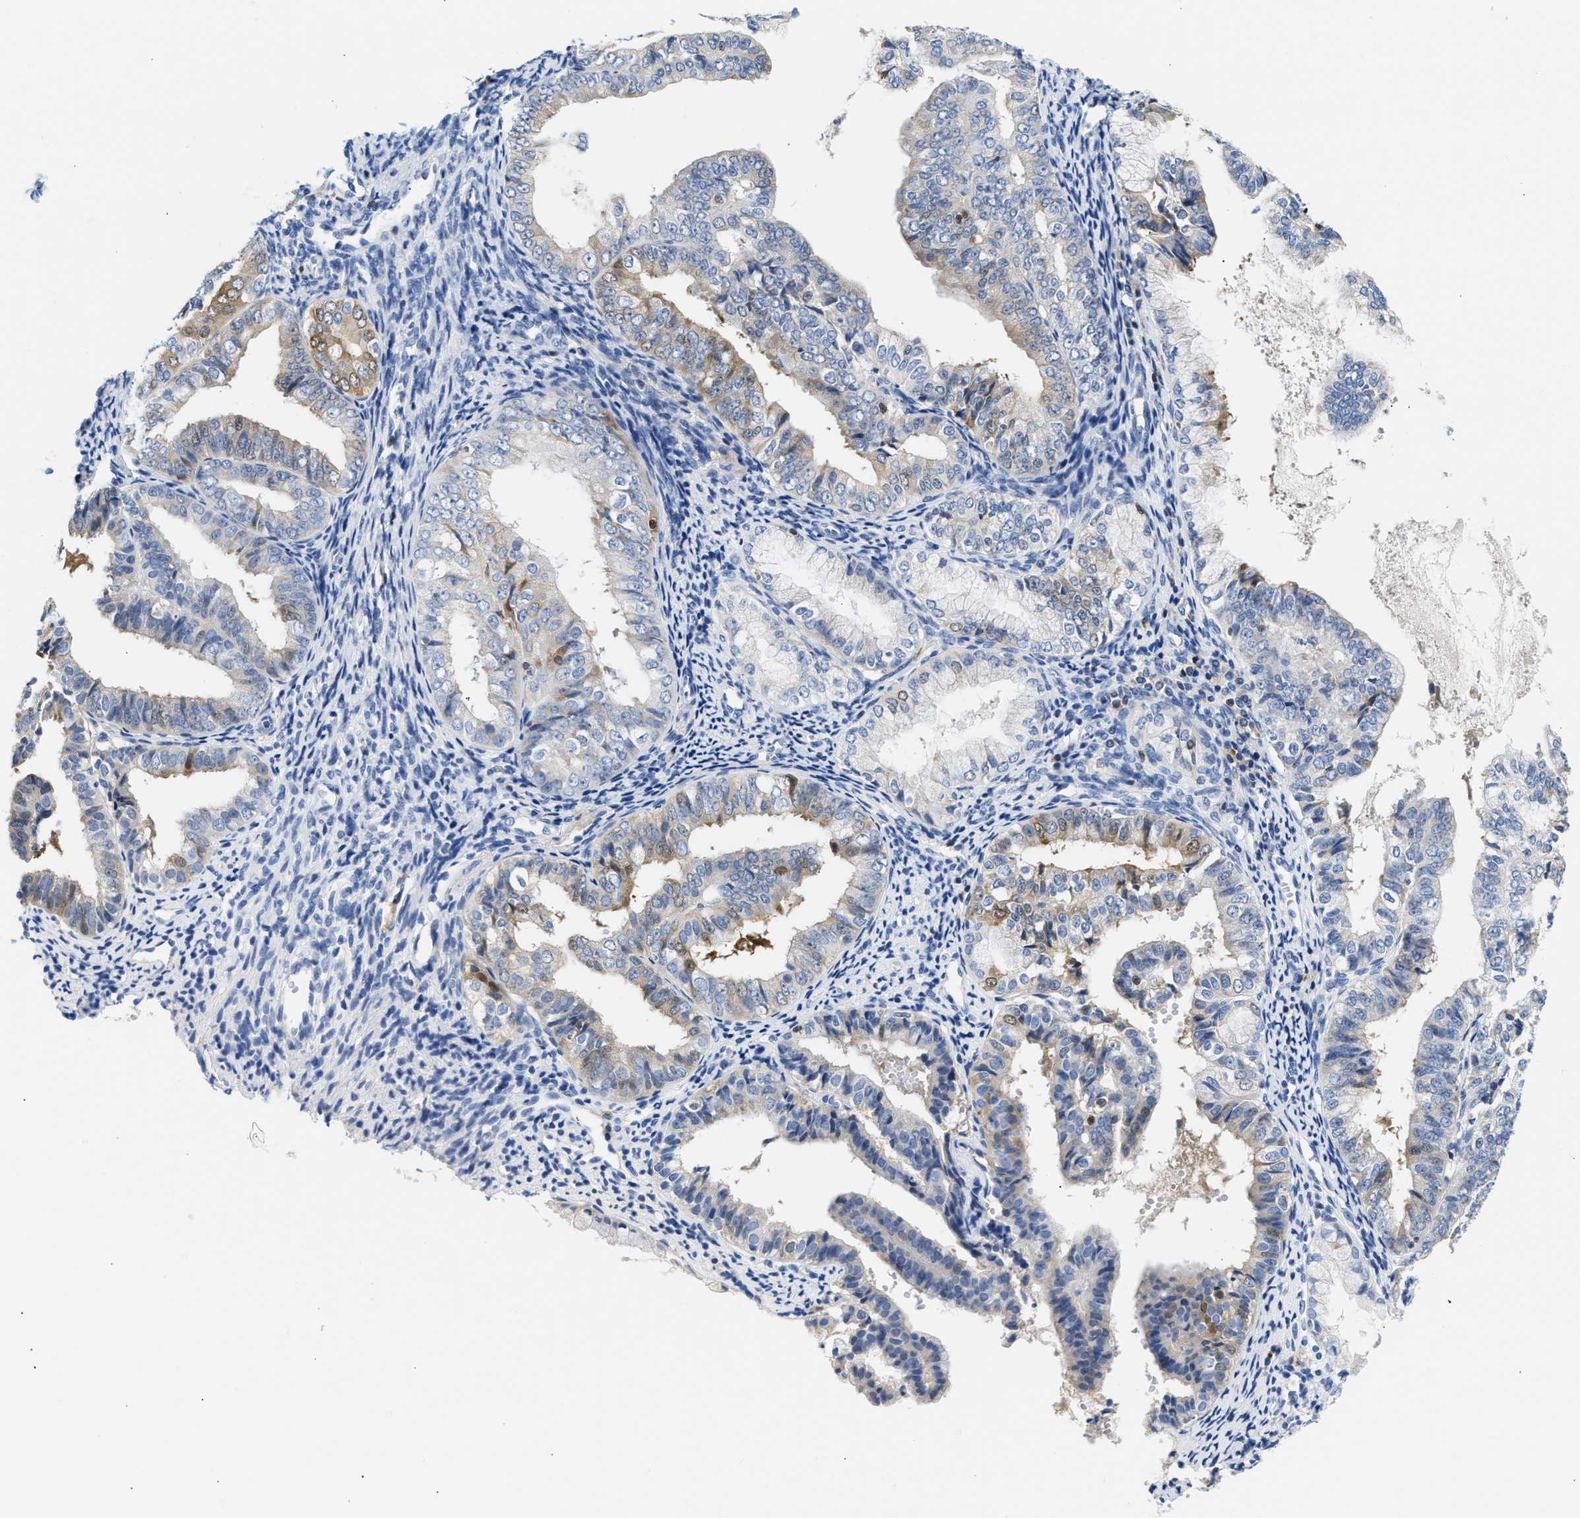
{"staining": {"intensity": "moderate", "quantity": "<25%", "location": "cytoplasmic/membranous"}, "tissue": "endometrial cancer", "cell_type": "Tumor cells", "image_type": "cancer", "snomed": [{"axis": "morphology", "description": "Adenocarcinoma, NOS"}, {"axis": "topography", "description": "Endometrium"}], "caption": "Protein staining by immunohistochemistry demonstrates moderate cytoplasmic/membranous expression in approximately <25% of tumor cells in endometrial cancer (adenocarcinoma).", "gene": "SLIT2", "patient": {"sex": "female", "age": 63}}